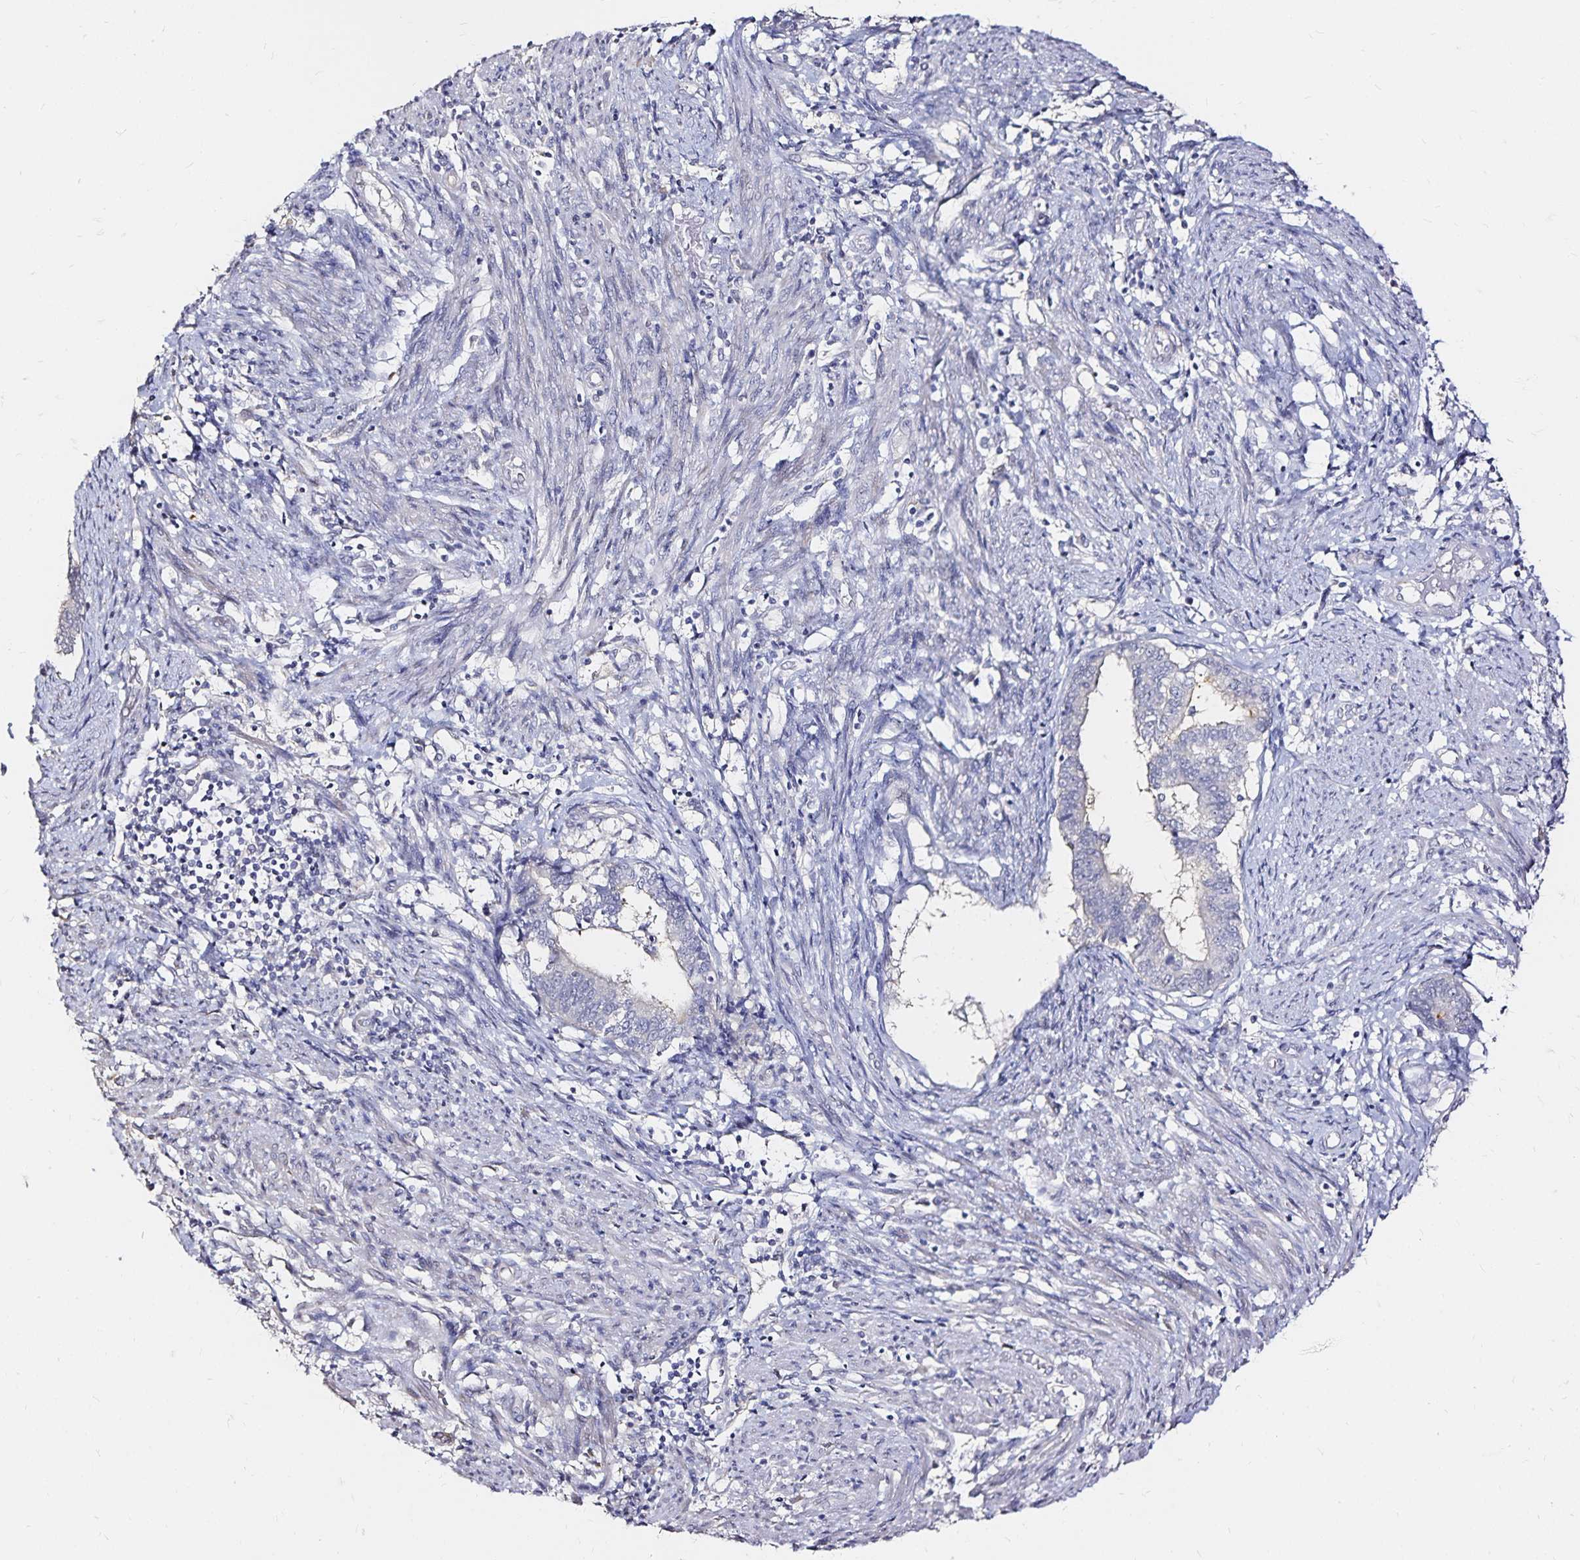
{"staining": {"intensity": "moderate", "quantity": "<25%", "location": "cytoplasmic/membranous"}, "tissue": "endometrial cancer", "cell_type": "Tumor cells", "image_type": "cancer", "snomed": [{"axis": "morphology", "description": "Adenocarcinoma, NOS"}, {"axis": "topography", "description": "Endometrium"}], "caption": "Protein analysis of endometrial cancer tissue displays moderate cytoplasmic/membranous staining in approximately <25% of tumor cells.", "gene": "SLC5A1", "patient": {"sex": "female", "age": 65}}